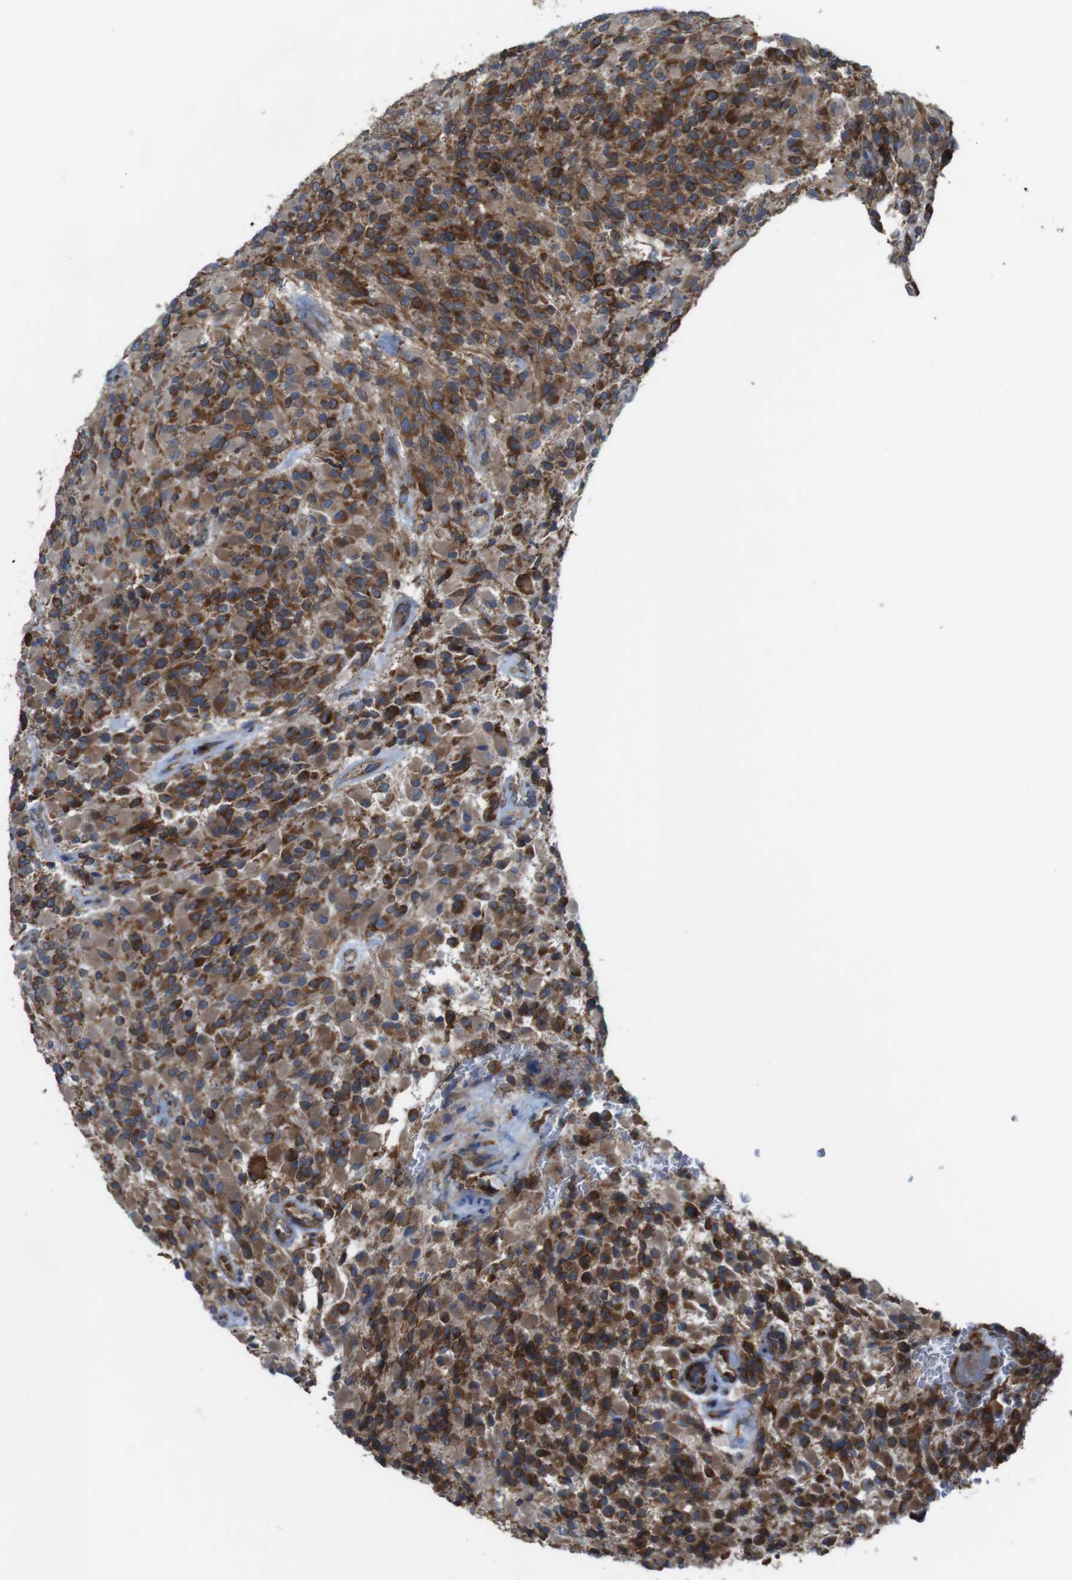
{"staining": {"intensity": "moderate", "quantity": ">75%", "location": "cytoplasmic/membranous"}, "tissue": "glioma", "cell_type": "Tumor cells", "image_type": "cancer", "snomed": [{"axis": "morphology", "description": "Glioma, malignant, High grade"}, {"axis": "topography", "description": "Brain"}], "caption": "IHC histopathology image of neoplastic tissue: human malignant glioma (high-grade) stained using immunohistochemistry demonstrates medium levels of moderate protein expression localized specifically in the cytoplasmic/membranous of tumor cells, appearing as a cytoplasmic/membranous brown color.", "gene": "UGGT1", "patient": {"sex": "male", "age": 71}}